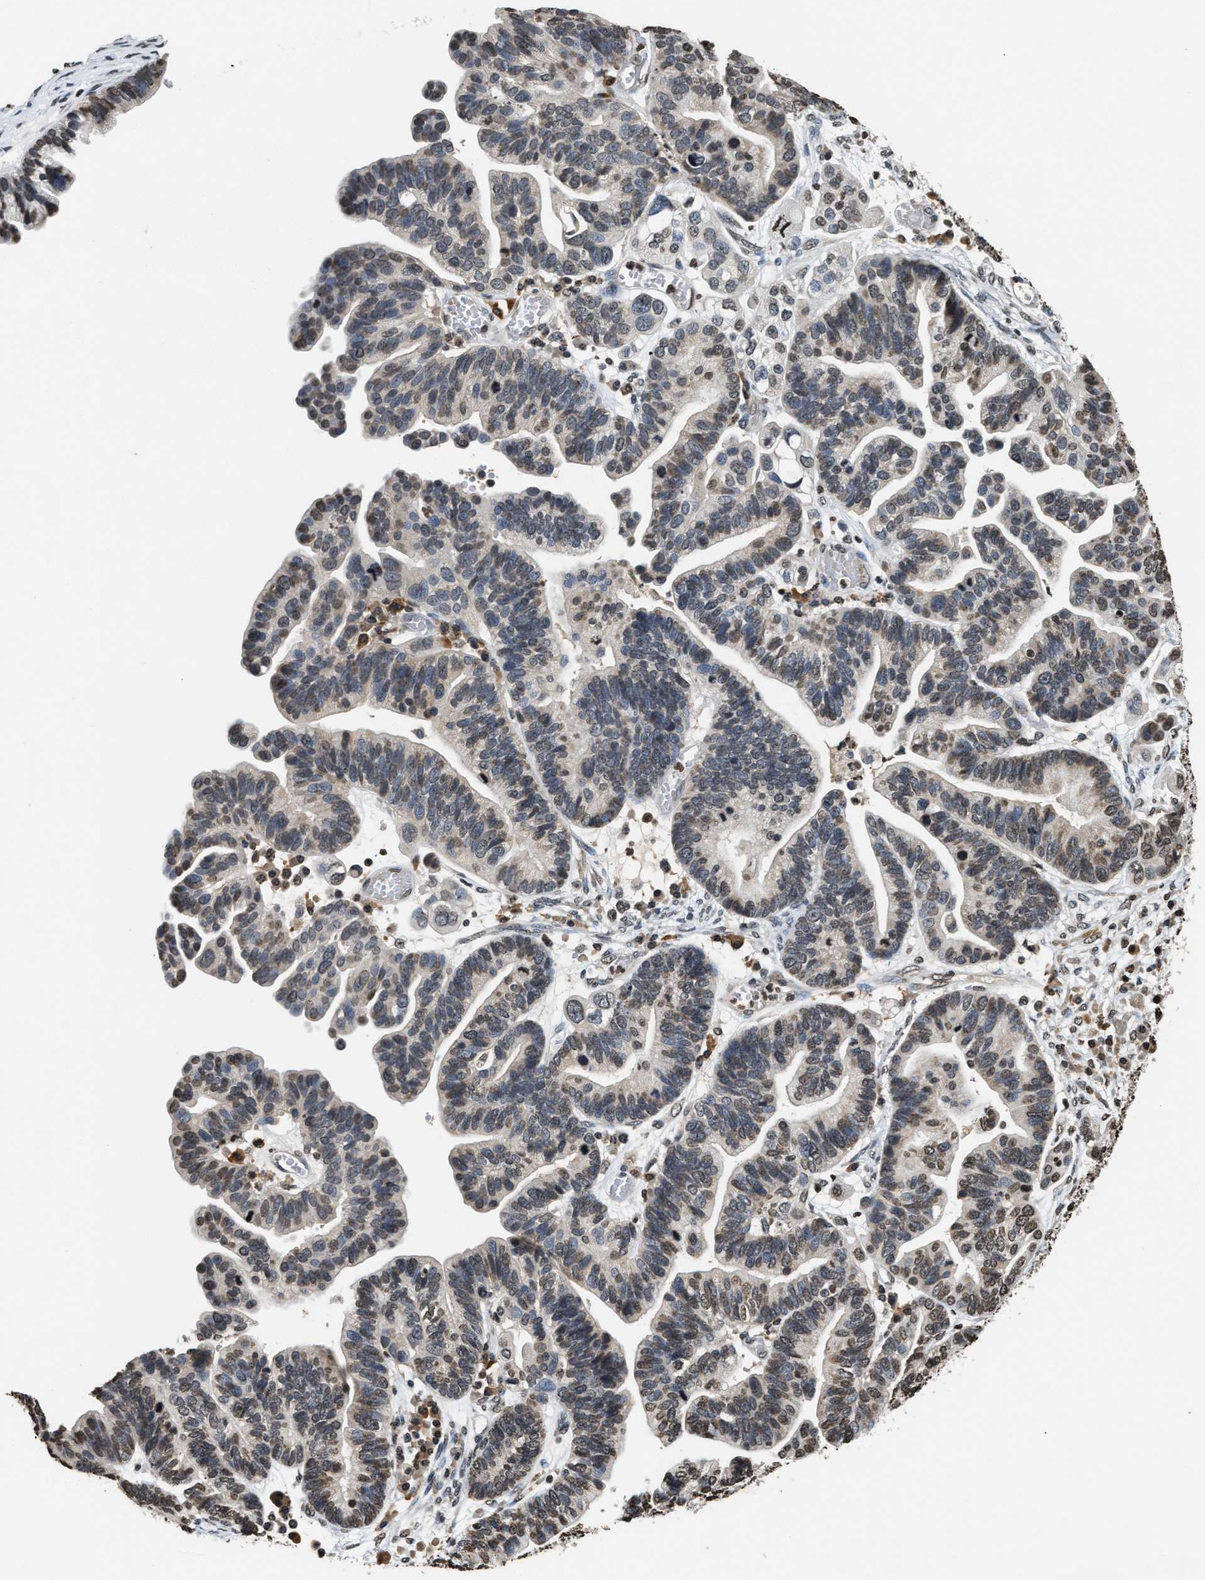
{"staining": {"intensity": "weak", "quantity": "<25%", "location": "nuclear"}, "tissue": "ovarian cancer", "cell_type": "Tumor cells", "image_type": "cancer", "snomed": [{"axis": "morphology", "description": "Cystadenocarcinoma, serous, NOS"}, {"axis": "topography", "description": "Ovary"}], "caption": "IHC micrograph of ovarian serous cystadenocarcinoma stained for a protein (brown), which reveals no expression in tumor cells.", "gene": "DNASE1L3", "patient": {"sex": "female", "age": 56}}